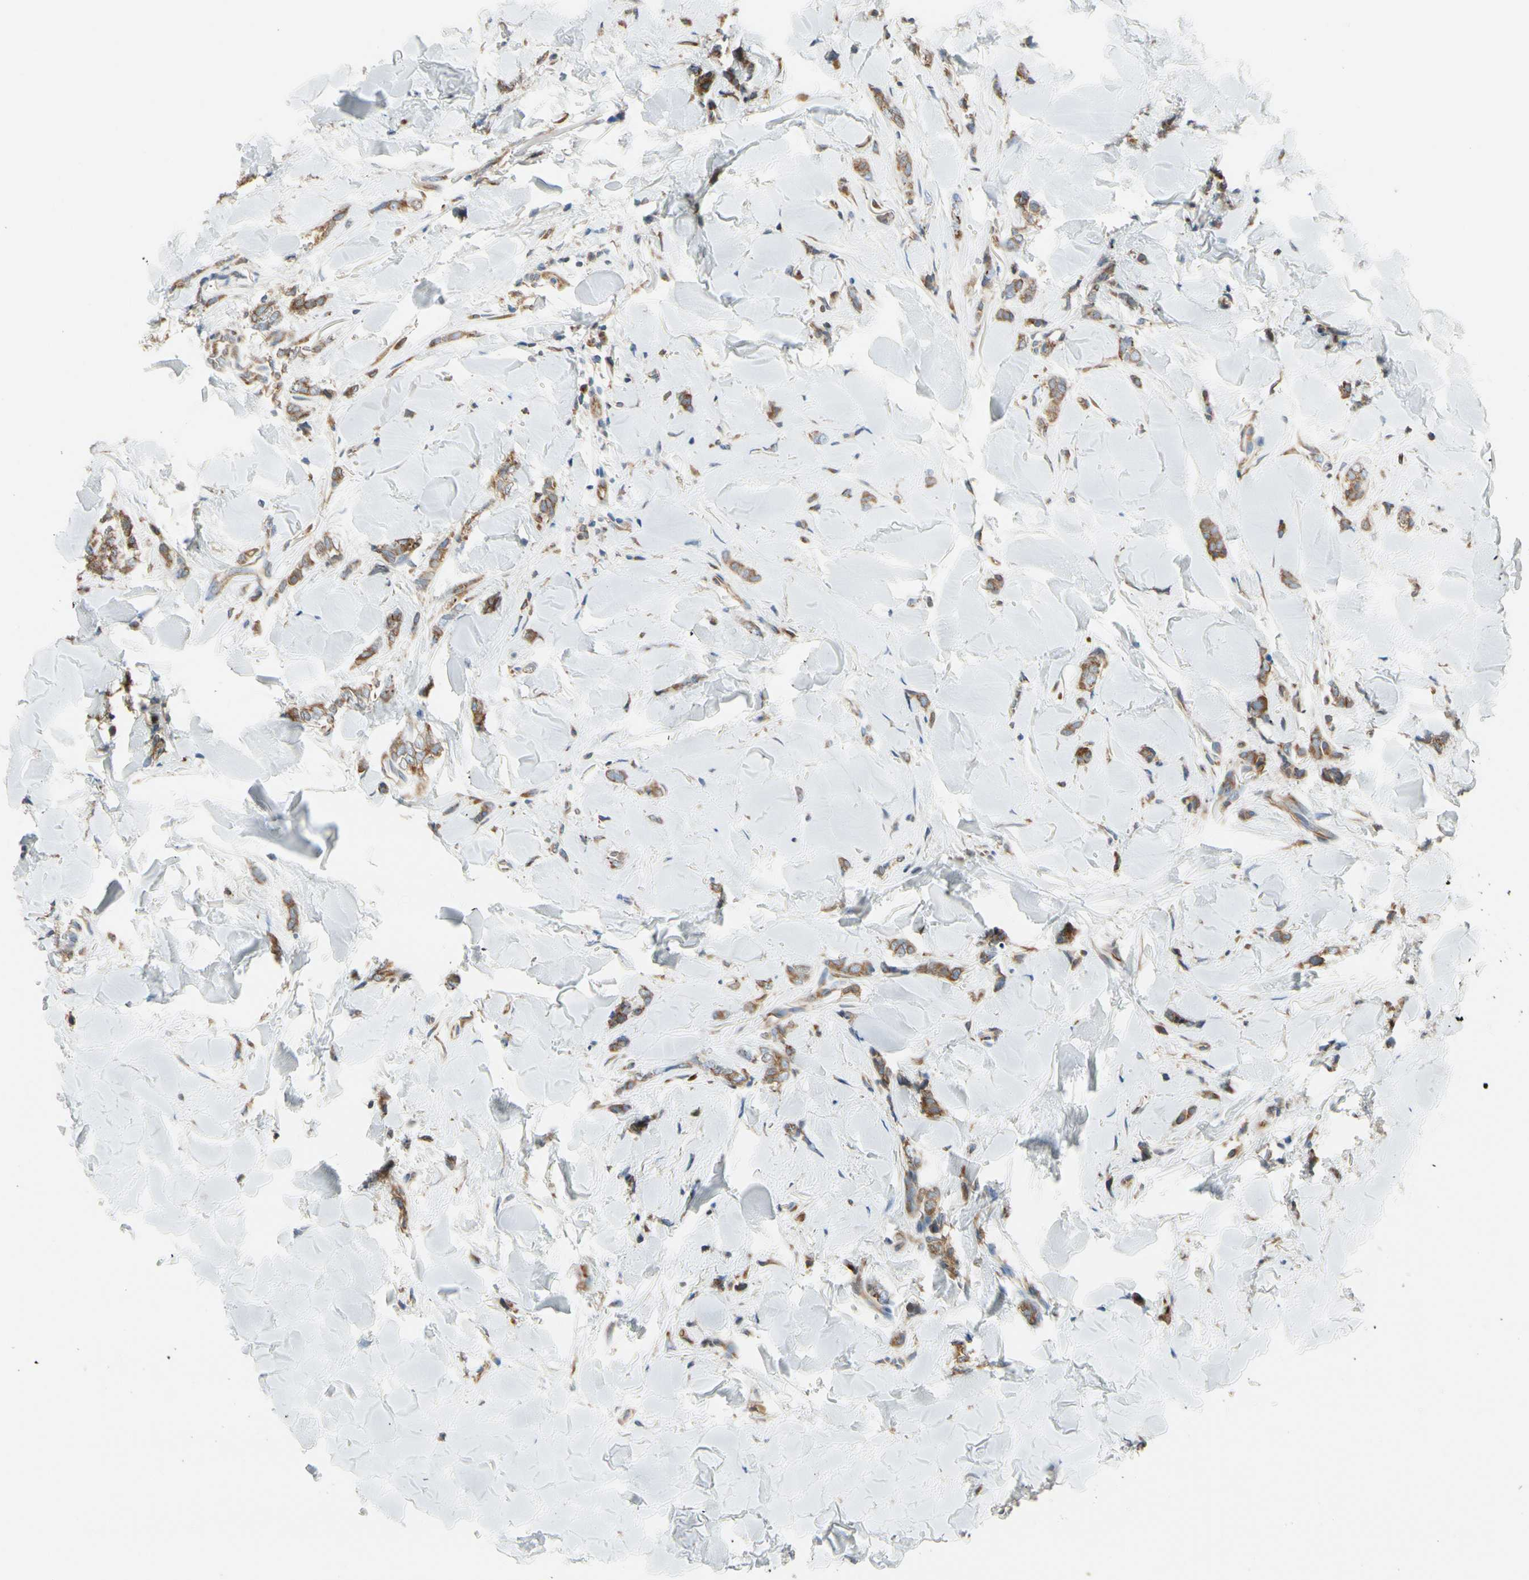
{"staining": {"intensity": "moderate", "quantity": ">75%", "location": "cytoplasmic/membranous"}, "tissue": "breast cancer", "cell_type": "Tumor cells", "image_type": "cancer", "snomed": [{"axis": "morphology", "description": "Lobular carcinoma"}, {"axis": "topography", "description": "Skin"}, {"axis": "topography", "description": "Breast"}], "caption": "This histopathology image displays lobular carcinoma (breast) stained with immunohistochemistry to label a protein in brown. The cytoplasmic/membranous of tumor cells show moderate positivity for the protein. Nuclei are counter-stained blue.", "gene": "CLCC1", "patient": {"sex": "female", "age": 46}}